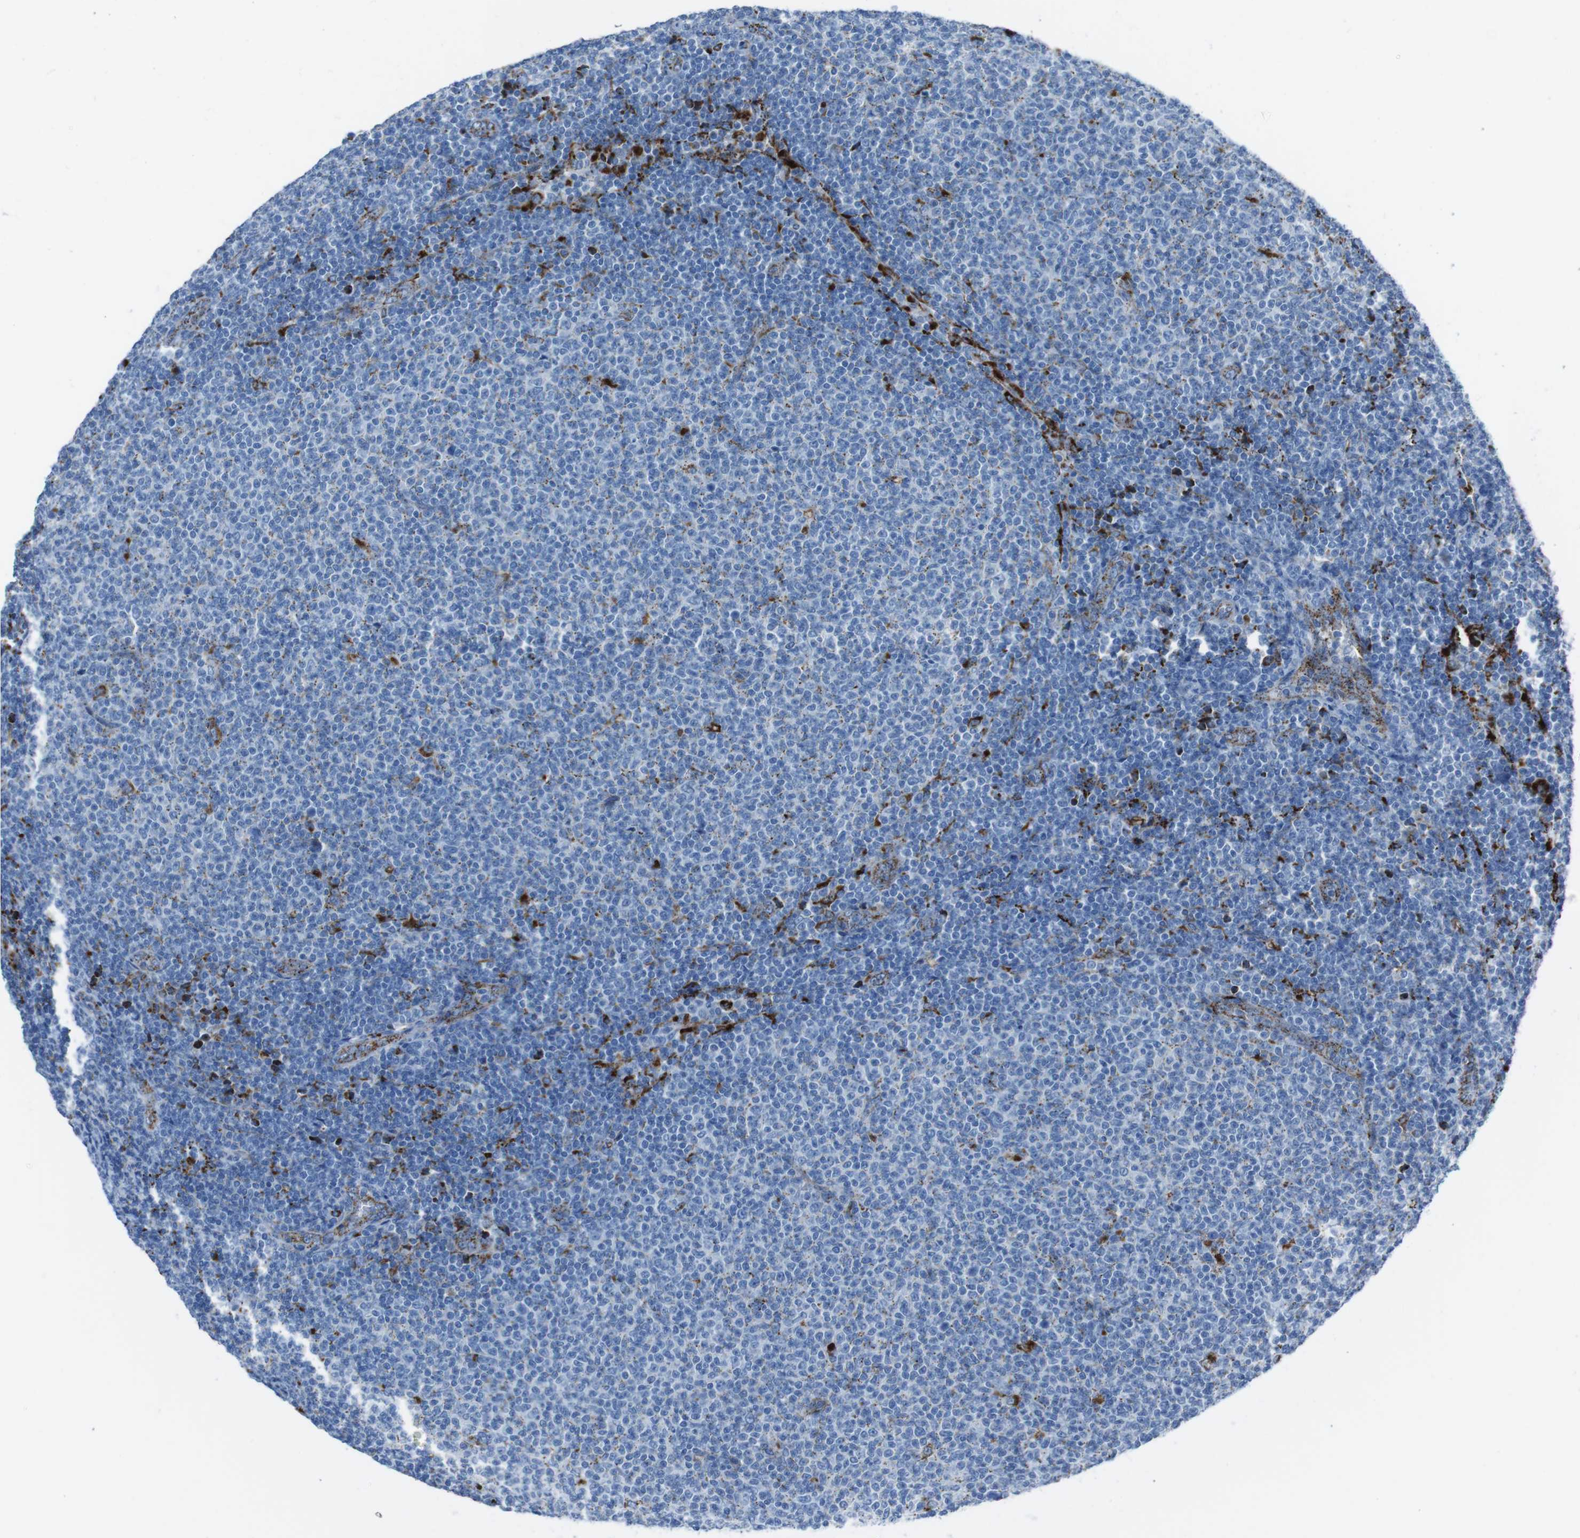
{"staining": {"intensity": "negative", "quantity": "none", "location": "none"}, "tissue": "lymphoma", "cell_type": "Tumor cells", "image_type": "cancer", "snomed": [{"axis": "morphology", "description": "Malignant lymphoma, non-Hodgkin's type, Low grade"}, {"axis": "topography", "description": "Lymph node"}], "caption": "Tumor cells are negative for protein expression in human lymphoma.", "gene": "SCARB2", "patient": {"sex": "male", "age": 66}}